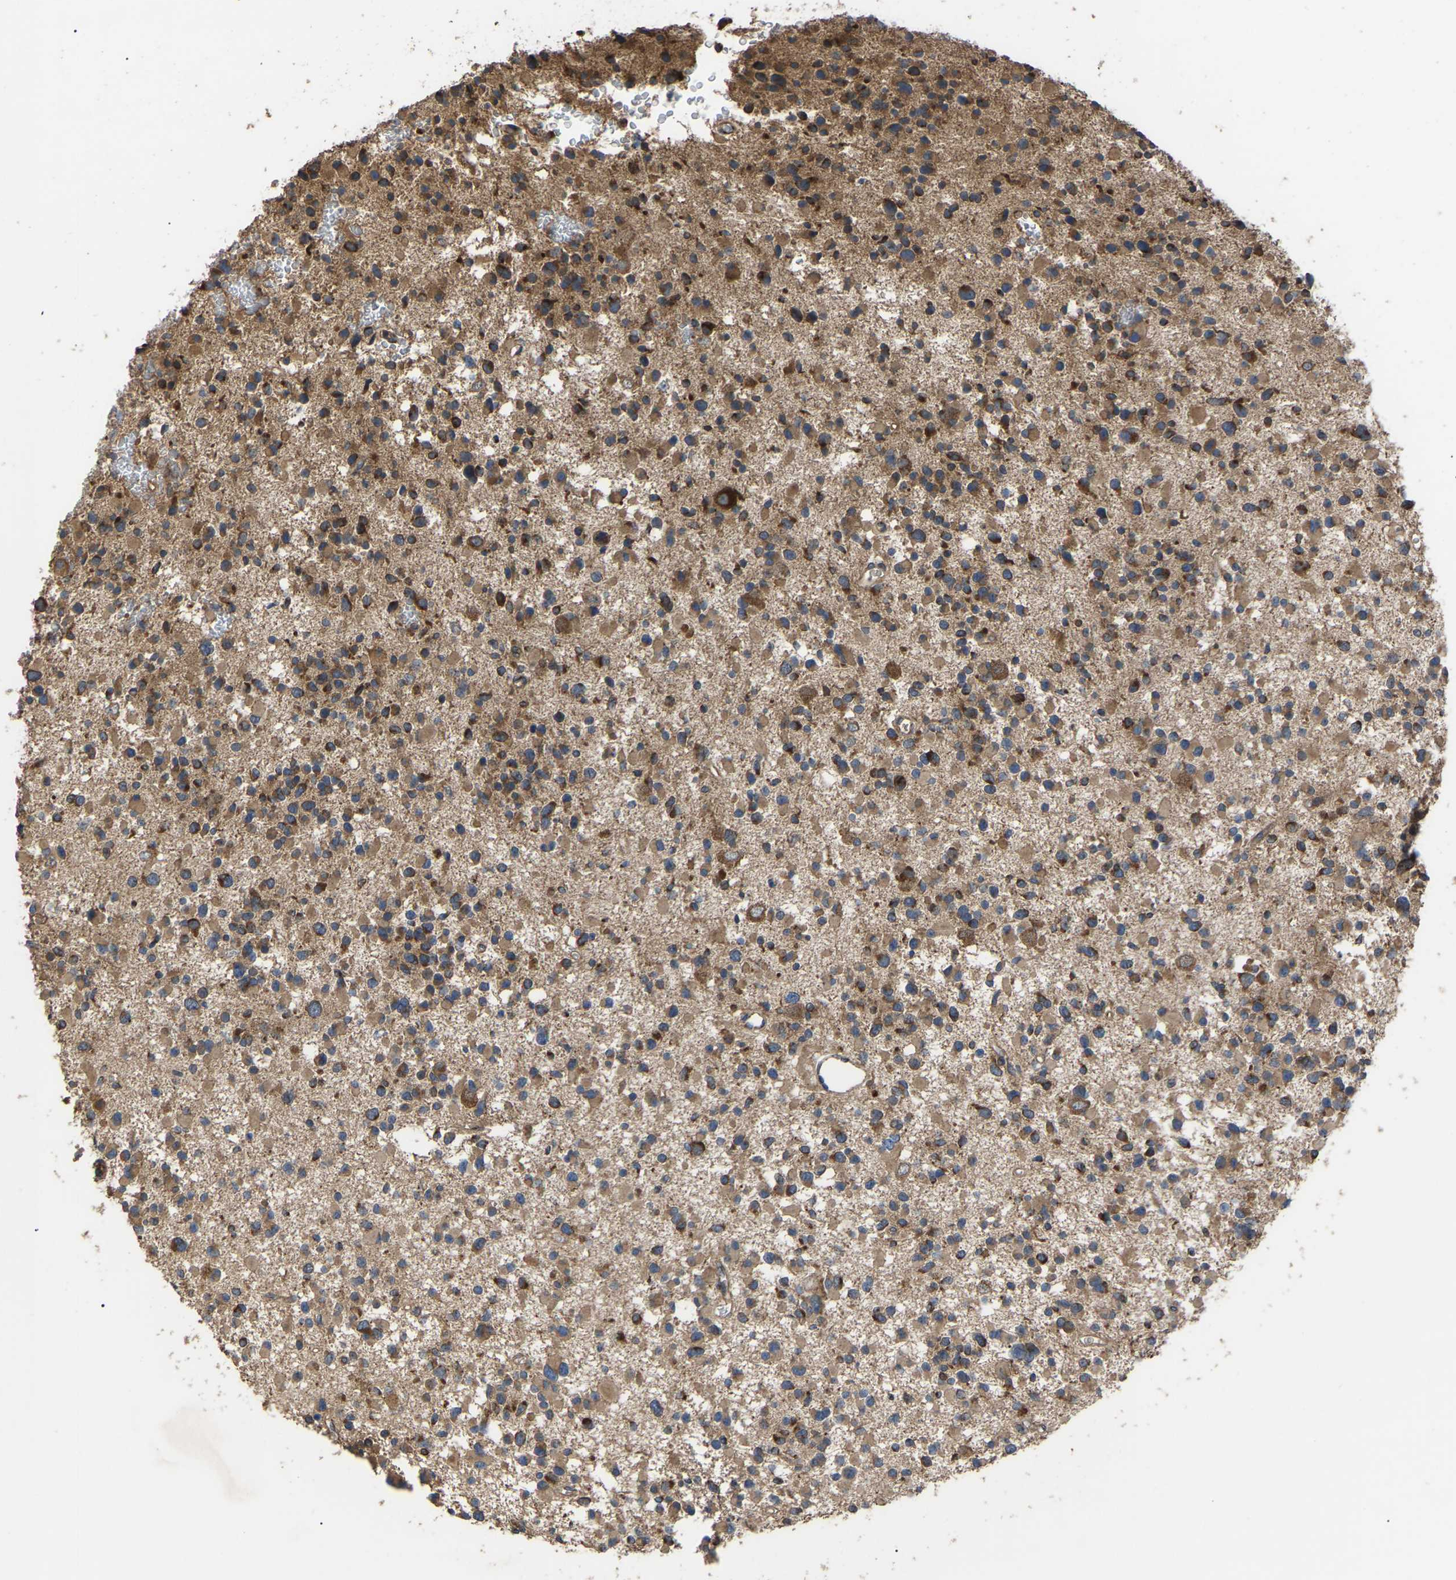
{"staining": {"intensity": "moderate", "quantity": ">75%", "location": "cytoplasmic/membranous"}, "tissue": "glioma", "cell_type": "Tumor cells", "image_type": "cancer", "snomed": [{"axis": "morphology", "description": "Glioma, malignant, Low grade"}, {"axis": "topography", "description": "Brain"}], "caption": "Approximately >75% of tumor cells in human malignant glioma (low-grade) demonstrate moderate cytoplasmic/membranous protein positivity as visualized by brown immunohistochemical staining.", "gene": "GCC1", "patient": {"sex": "female", "age": 22}}